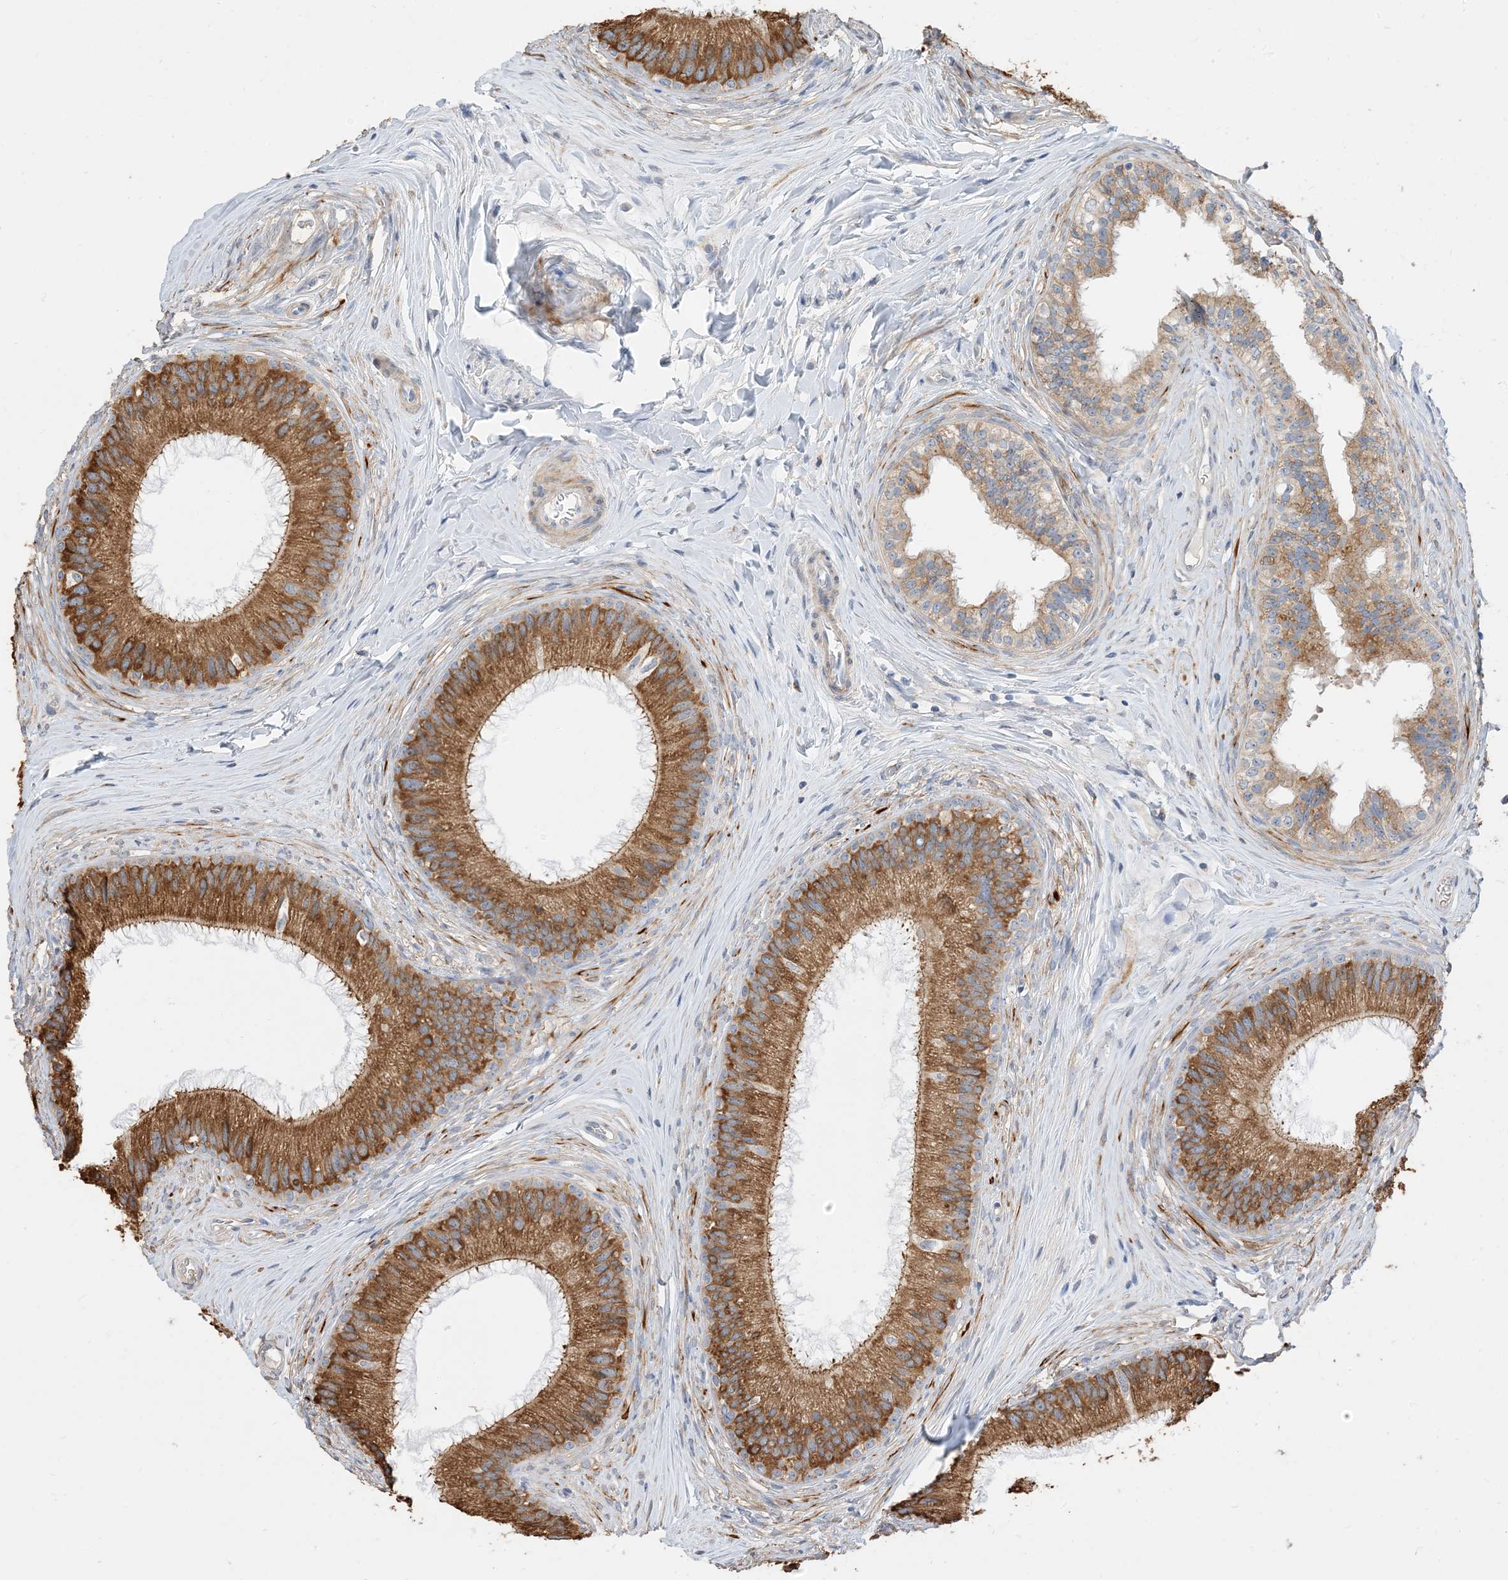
{"staining": {"intensity": "moderate", "quantity": ">75%", "location": "cytoplasmic/membranous"}, "tissue": "epididymis", "cell_type": "Glandular cells", "image_type": "normal", "snomed": [{"axis": "morphology", "description": "Normal tissue, NOS"}, {"axis": "topography", "description": "Epididymis"}], "caption": "Immunohistochemical staining of benign human epididymis shows medium levels of moderate cytoplasmic/membranous staining in approximately >75% of glandular cells.", "gene": "RNF175", "patient": {"sex": "male", "age": 27}}